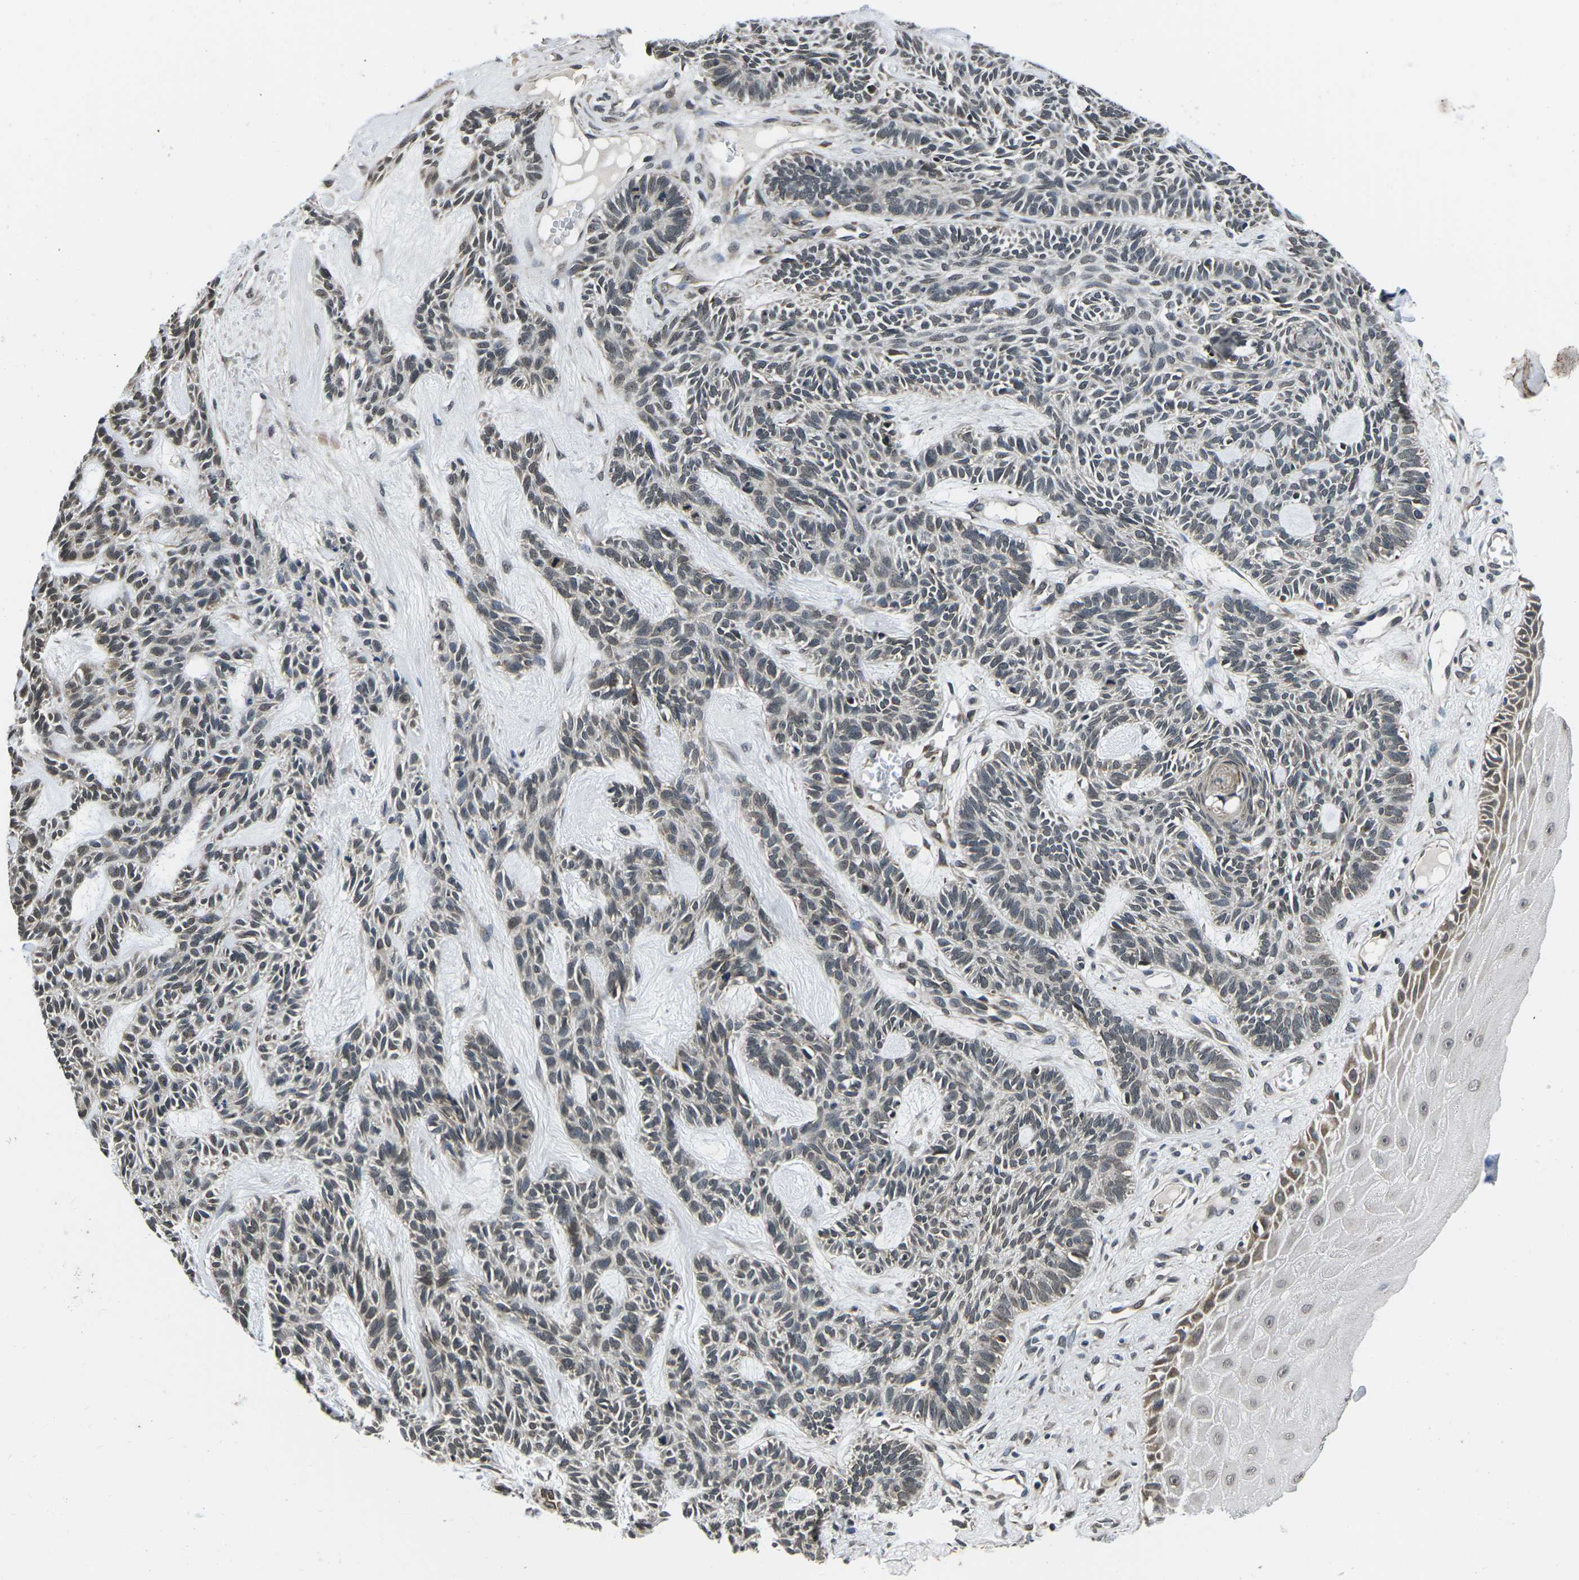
{"staining": {"intensity": "moderate", "quantity": "25%-75%", "location": "cytoplasmic/membranous,nuclear"}, "tissue": "skin cancer", "cell_type": "Tumor cells", "image_type": "cancer", "snomed": [{"axis": "morphology", "description": "Basal cell carcinoma"}, {"axis": "topography", "description": "Skin"}], "caption": "Skin cancer (basal cell carcinoma) stained for a protein (brown) displays moderate cytoplasmic/membranous and nuclear positive positivity in approximately 25%-75% of tumor cells.", "gene": "CCNE1", "patient": {"sex": "male", "age": 67}}